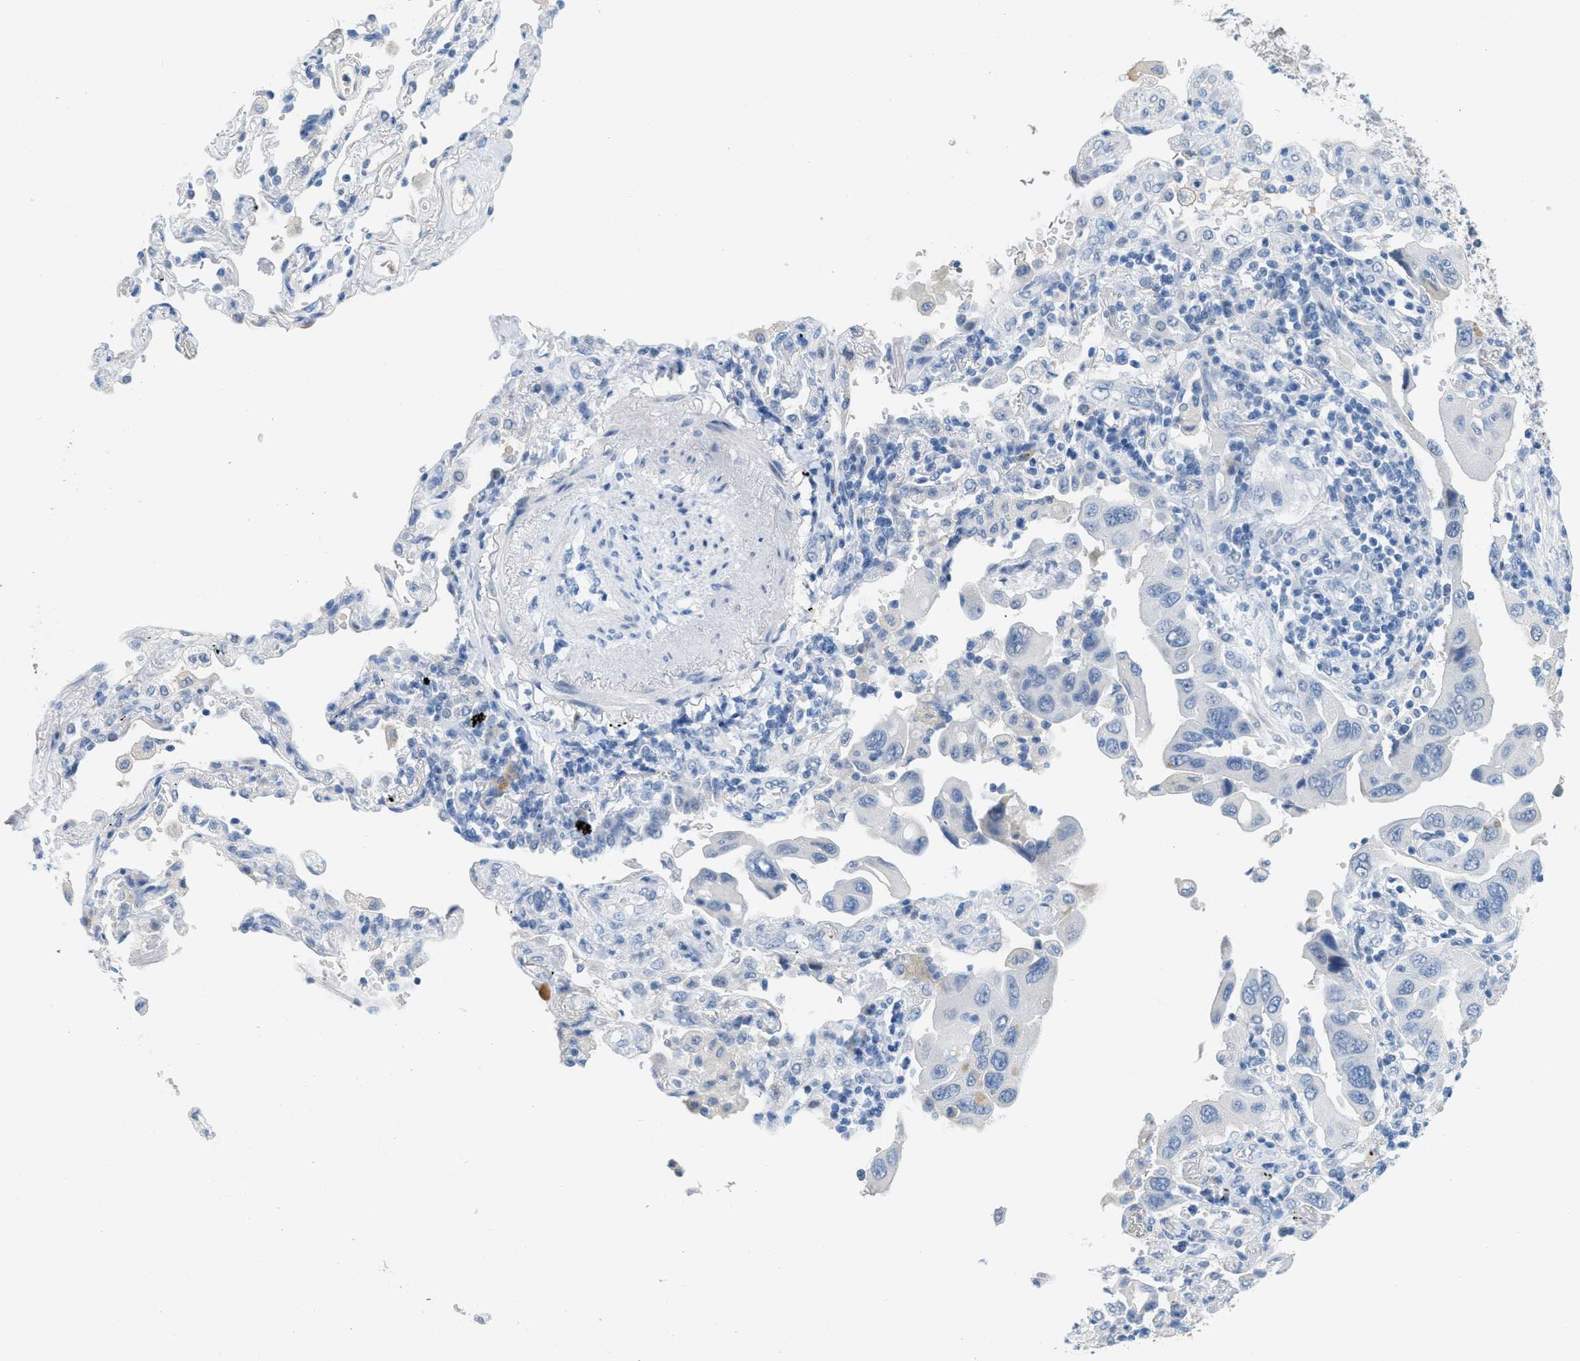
{"staining": {"intensity": "negative", "quantity": "none", "location": "none"}, "tissue": "lung cancer", "cell_type": "Tumor cells", "image_type": "cancer", "snomed": [{"axis": "morphology", "description": "Adenocarcinoma, NOS"}, {"axis": "topography", "description": "Lung"}], "caption": "This is an immunohistochemistry photomicrograph of human lung adenocarcinoma. There is no expression in tumor cells.", "gene": "HSF2", "patient": {"sex": "female", "age": 65}}